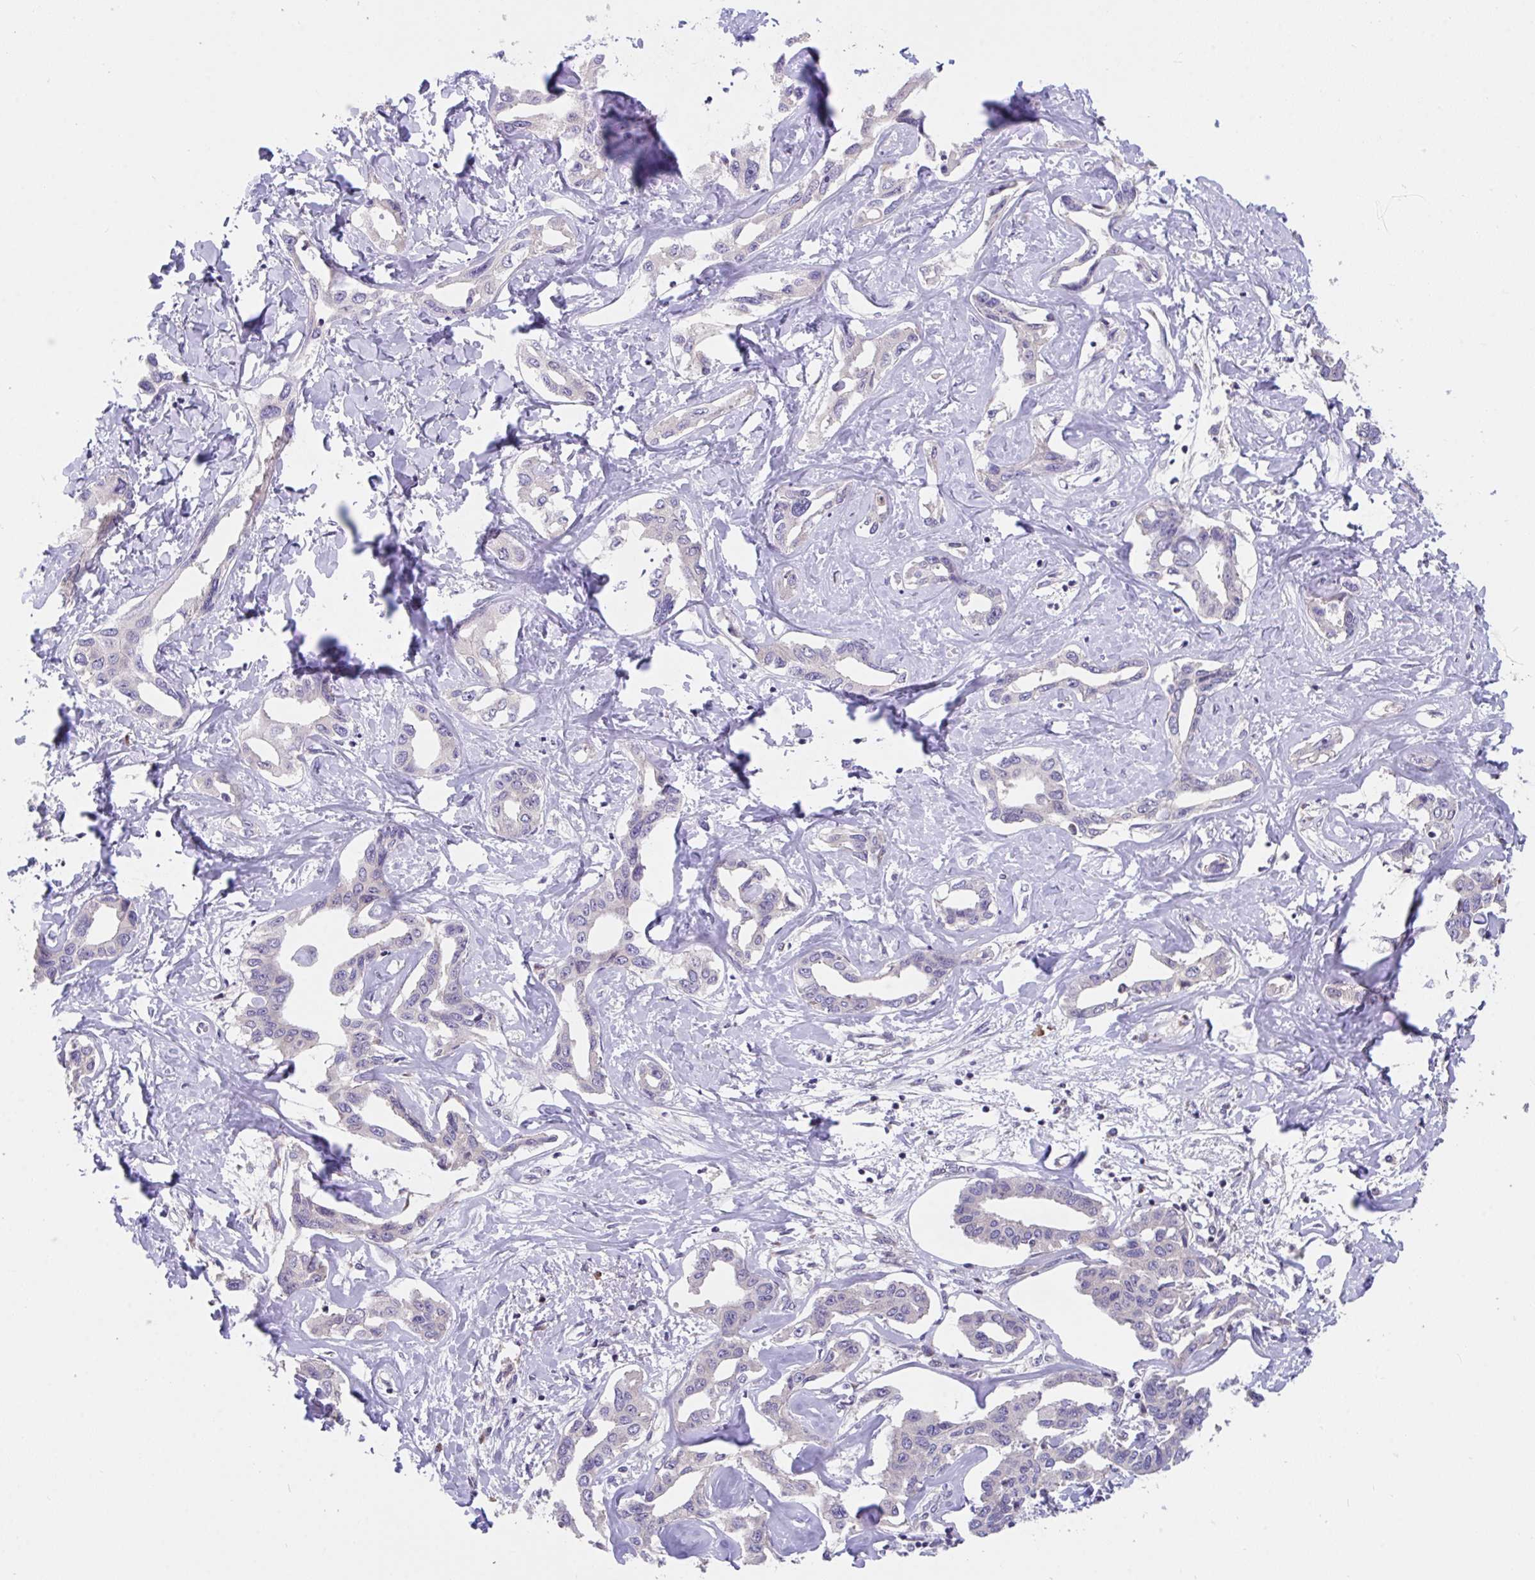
{"staining": {"intensity": "negative", "quantity": "none", "location": "none"}, "tissue": "liver cancer", "cell_type": "Tumor cells", "image_type": "cancer", "snomed": [{"axis": "morphology", "description": "Cholangiocarcinoma"}, {"axis": "topography", "description": "Liver"}], "caption": "An image of human cholangiocarcinoma (liver) is negative for staining in tumor cells.", "gene": "SUSD4", "patient": {"sex": "male", "age": 59}}